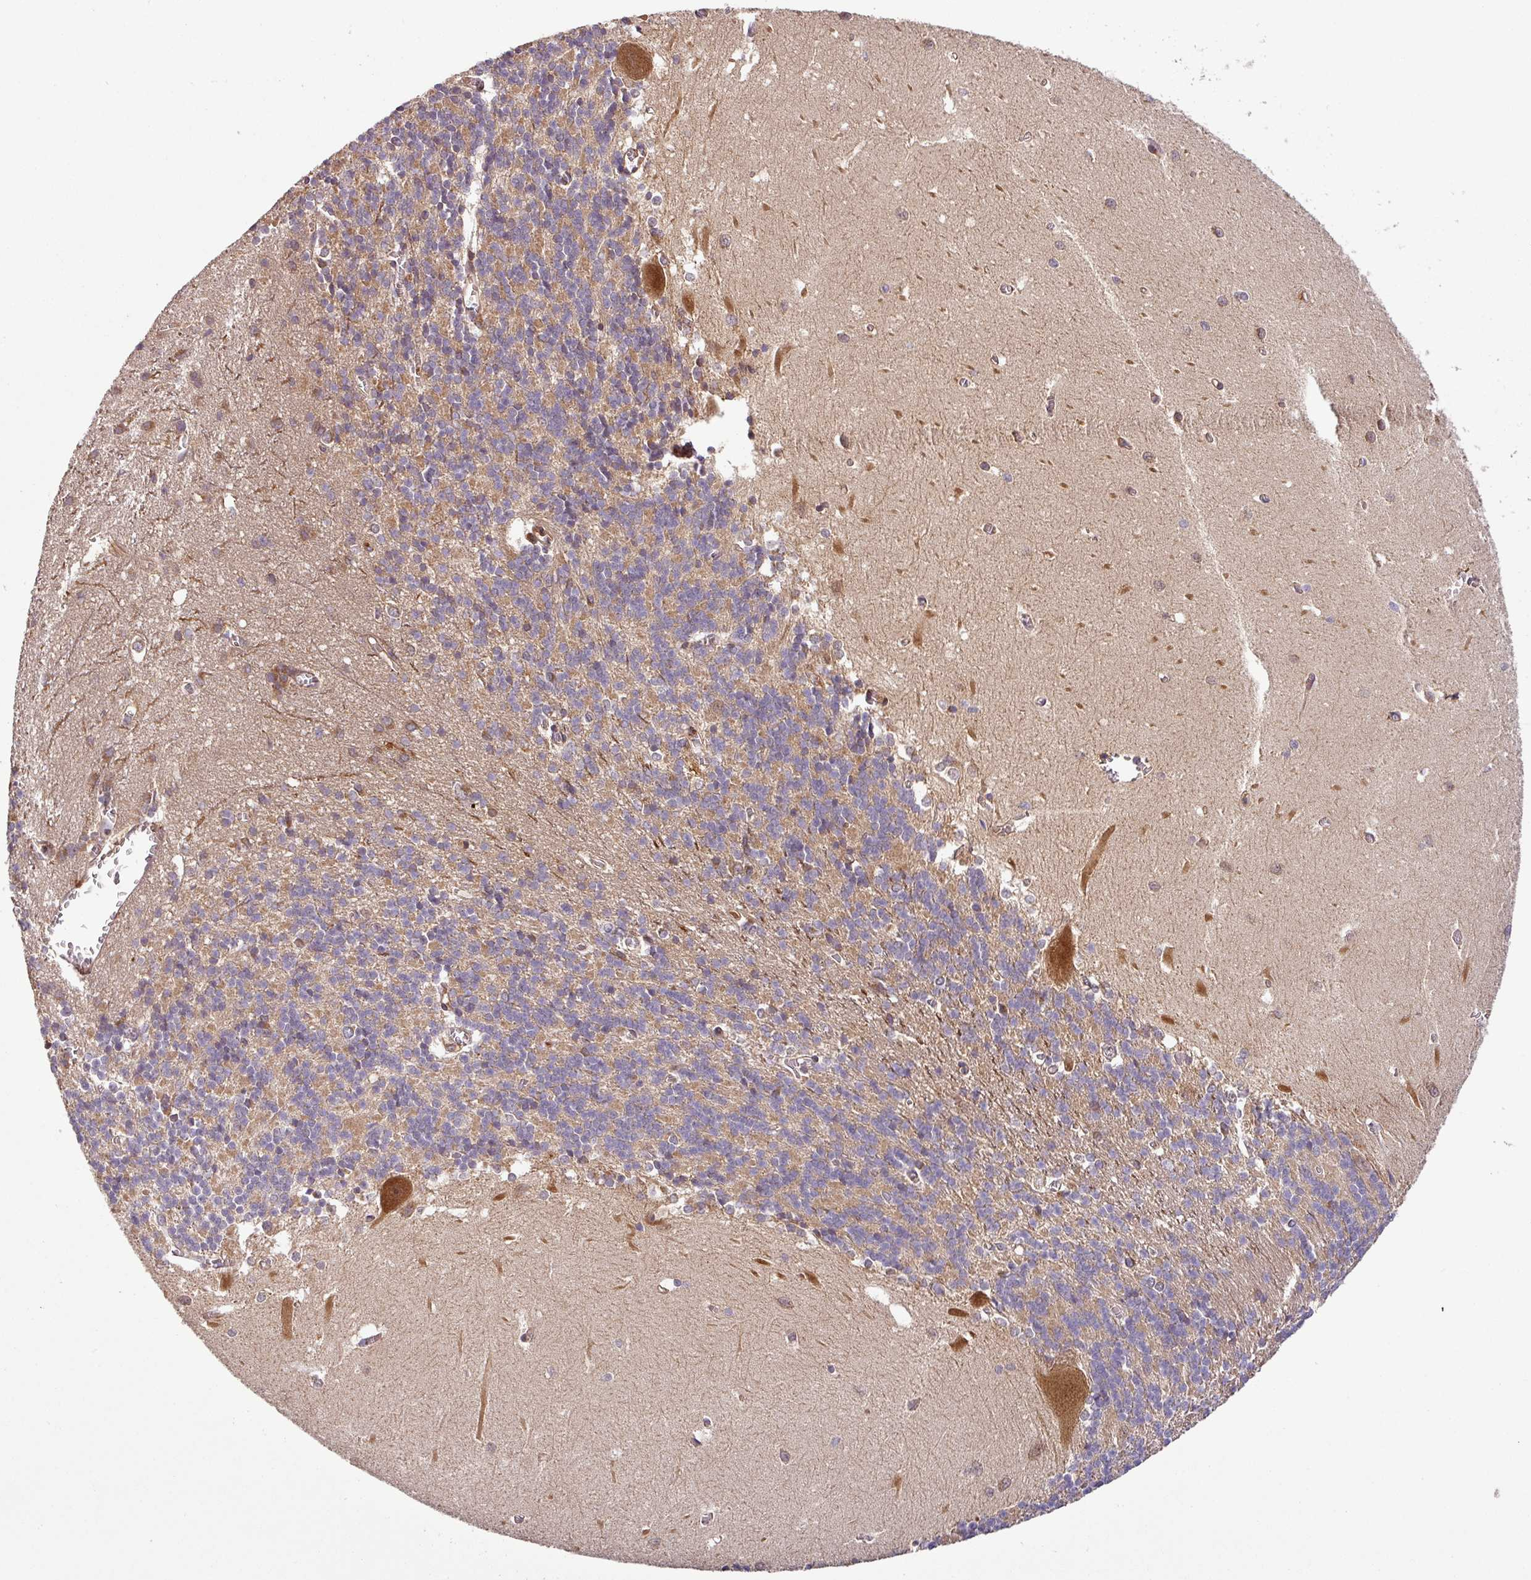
{"staining": {"intensity": "moderate", "quantity": "25%-75%", "location": "cytoplasmic/membranous"}, "tissue": "cerebellum", "cell_type": "Cells in granular layer", "image_type": "normal", "snomed": [{"axis": "morphology", "description": "Normal tissue, NOS"}, {"axis": "topography", "description": "Cerebellum"}], "caption": "Protein staining by immunohistochemistry exhibits moderate cytoplasmic/membranous staining in about 25%-75% of cells in granular layer in benign cerebellum.", "gene": "ART1", "patient": {"sex": "male", "age": 37}}